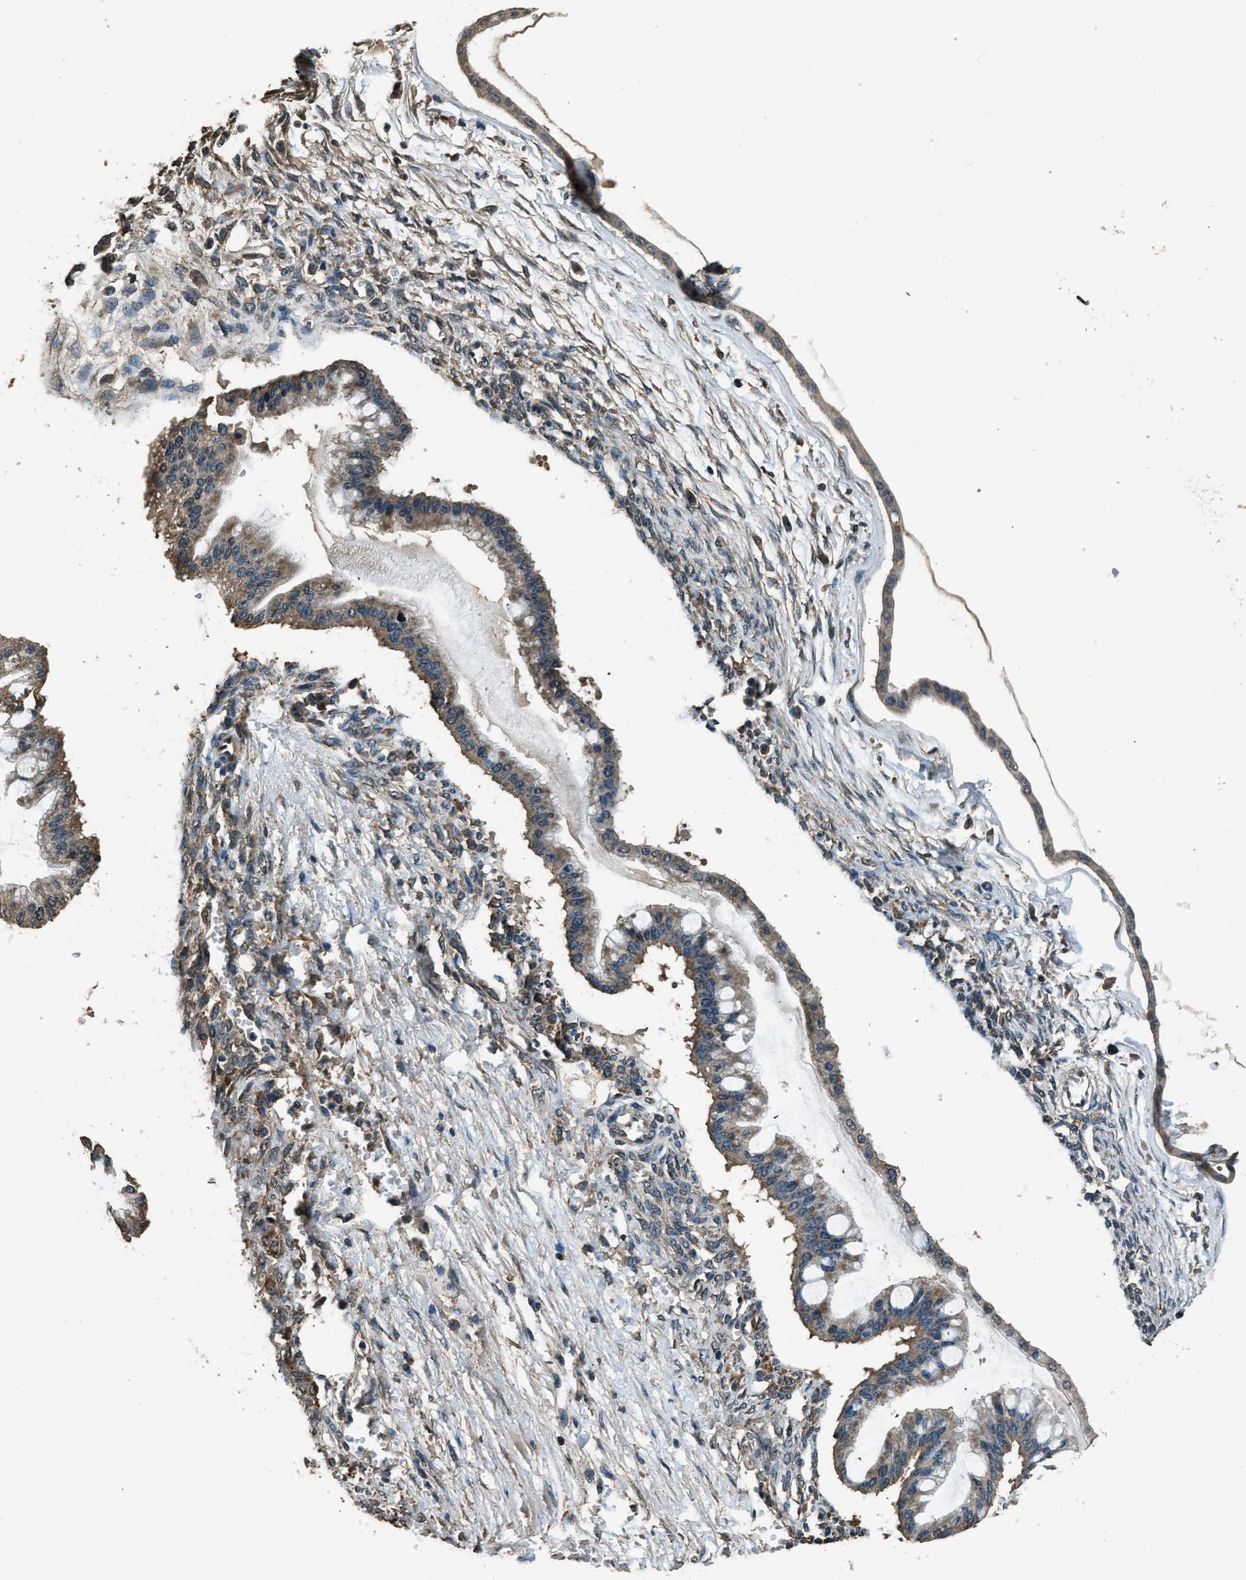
{"staining": {"intensity": "weak", "quantity": ">75%", "location": "cytoplasmic/membranous"}, "tissue": "ovarian cancer", "cell_type": "Tumor cells", "image_type": "cancer", "snomed": [{"axis": "morphology", "description": "Cystadenocarcinoma, mucinous, NOS"}, {"axis": "topography", "description": "Ovary"}], "caption": "Immunohistochemistry (IHC) (DAB (3,3'-diaminobenzidine)) staining of ovarian mucinous cystadenocarcinoma displays weak cytoplasmic/membranous protein expression in about >75% of tumor cells.", "gene": "SALL3", "patient": {"sex": "female", "age": 73}}